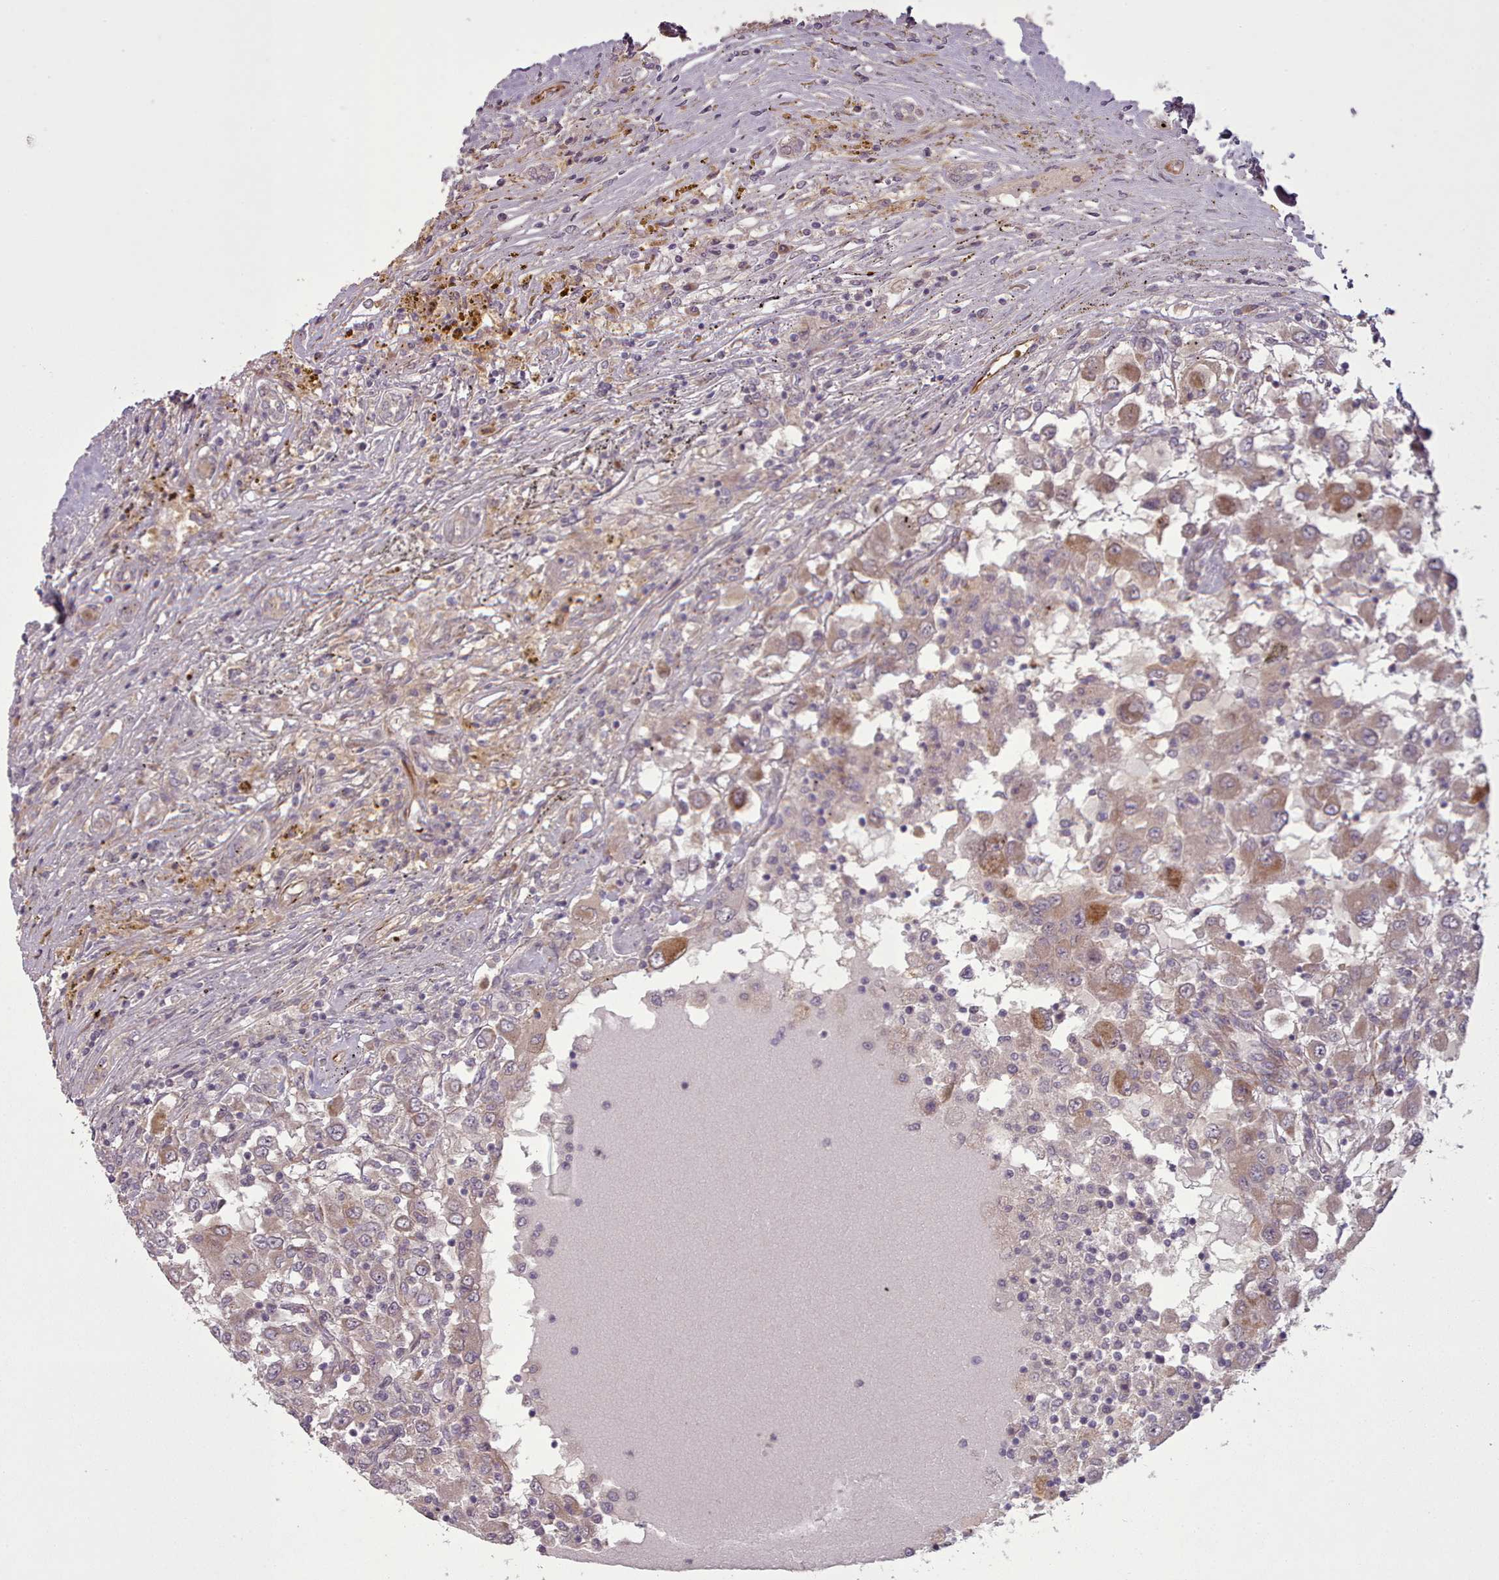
{"staining": {"intensity": "moderate", "quantity": "<25%", "location": "cytoplasmic/membranous"}, "tissue": "renal cancer", "cell_type": "Tumor cells", "image_type": "cancer", "snomed": [{"axis": "morphology", "description": "Adenocarcinoma, NOS"}, {"axis": "topography", "description": "Kidney"}], "caption": "This is an image of immunohistochemistry staining of renal adenocarcinoma, which shows moderate positivity in the cytoplasmic/membranous of tumor cells.", "gene": "GBGT1", "patient": {"sex": "female", "age": 67}}